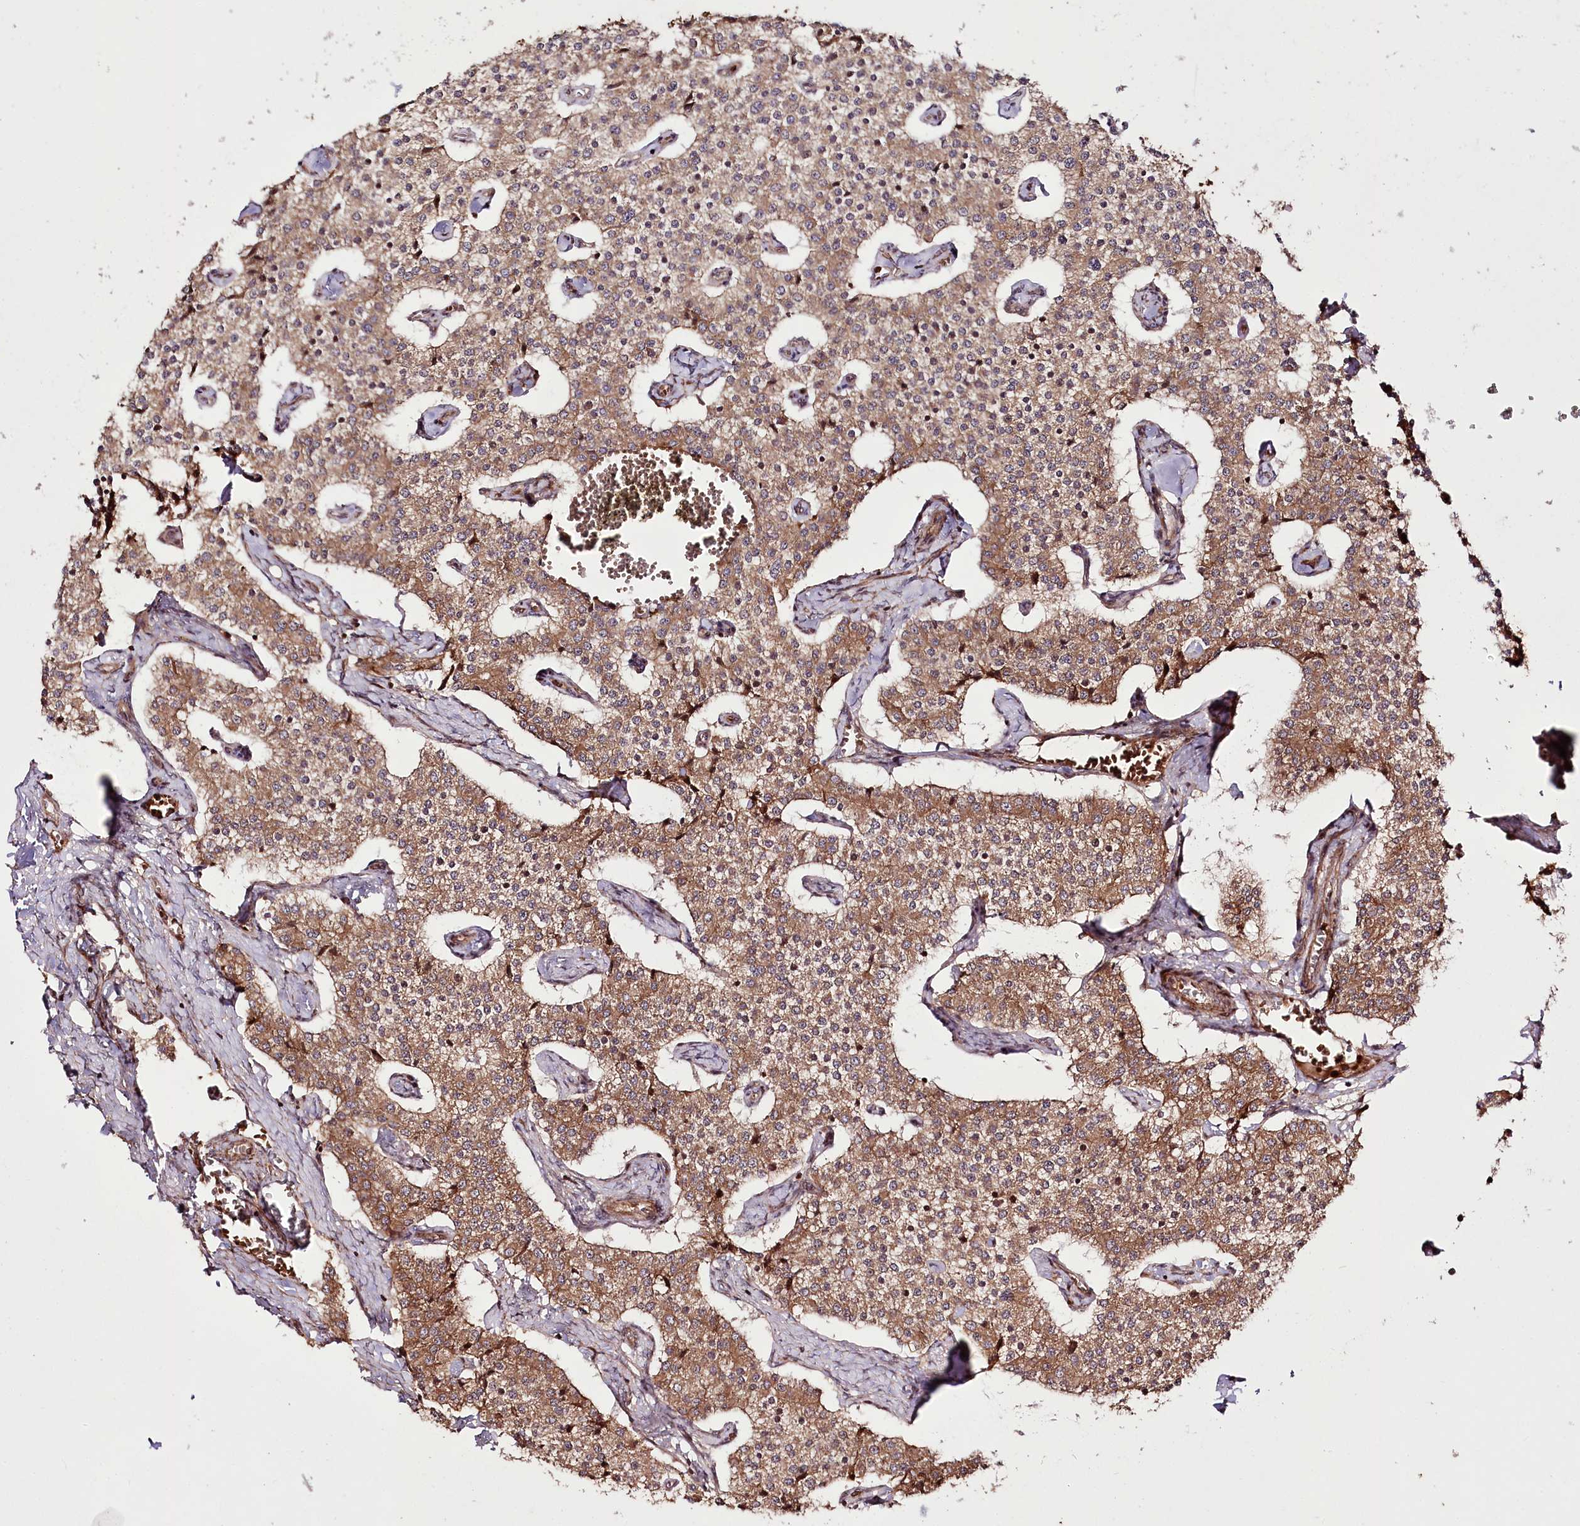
{"staining": {"intensity": "strong", "quantity": ">75%", "location": "cytoplasmic/membranous"}, "tissue": "carcinoid", "cell_type": "Tumor cells", "image_type": "cancer", "snomed": [{"axis": "morphology", "description": "Carcinoid, malignant, NOS"}, {"axis": "topography", "description": "Colon"}], "caption": "A high-resolution photomicrograph shows immunohistochemistry (IHC) staining of carcinoid, which demonstrates strong cytoplasmic/membranous staining in approximately >75% of tumor cells.", "gene": "DHX29", "patient": {"sex": "female", "age": 52}}